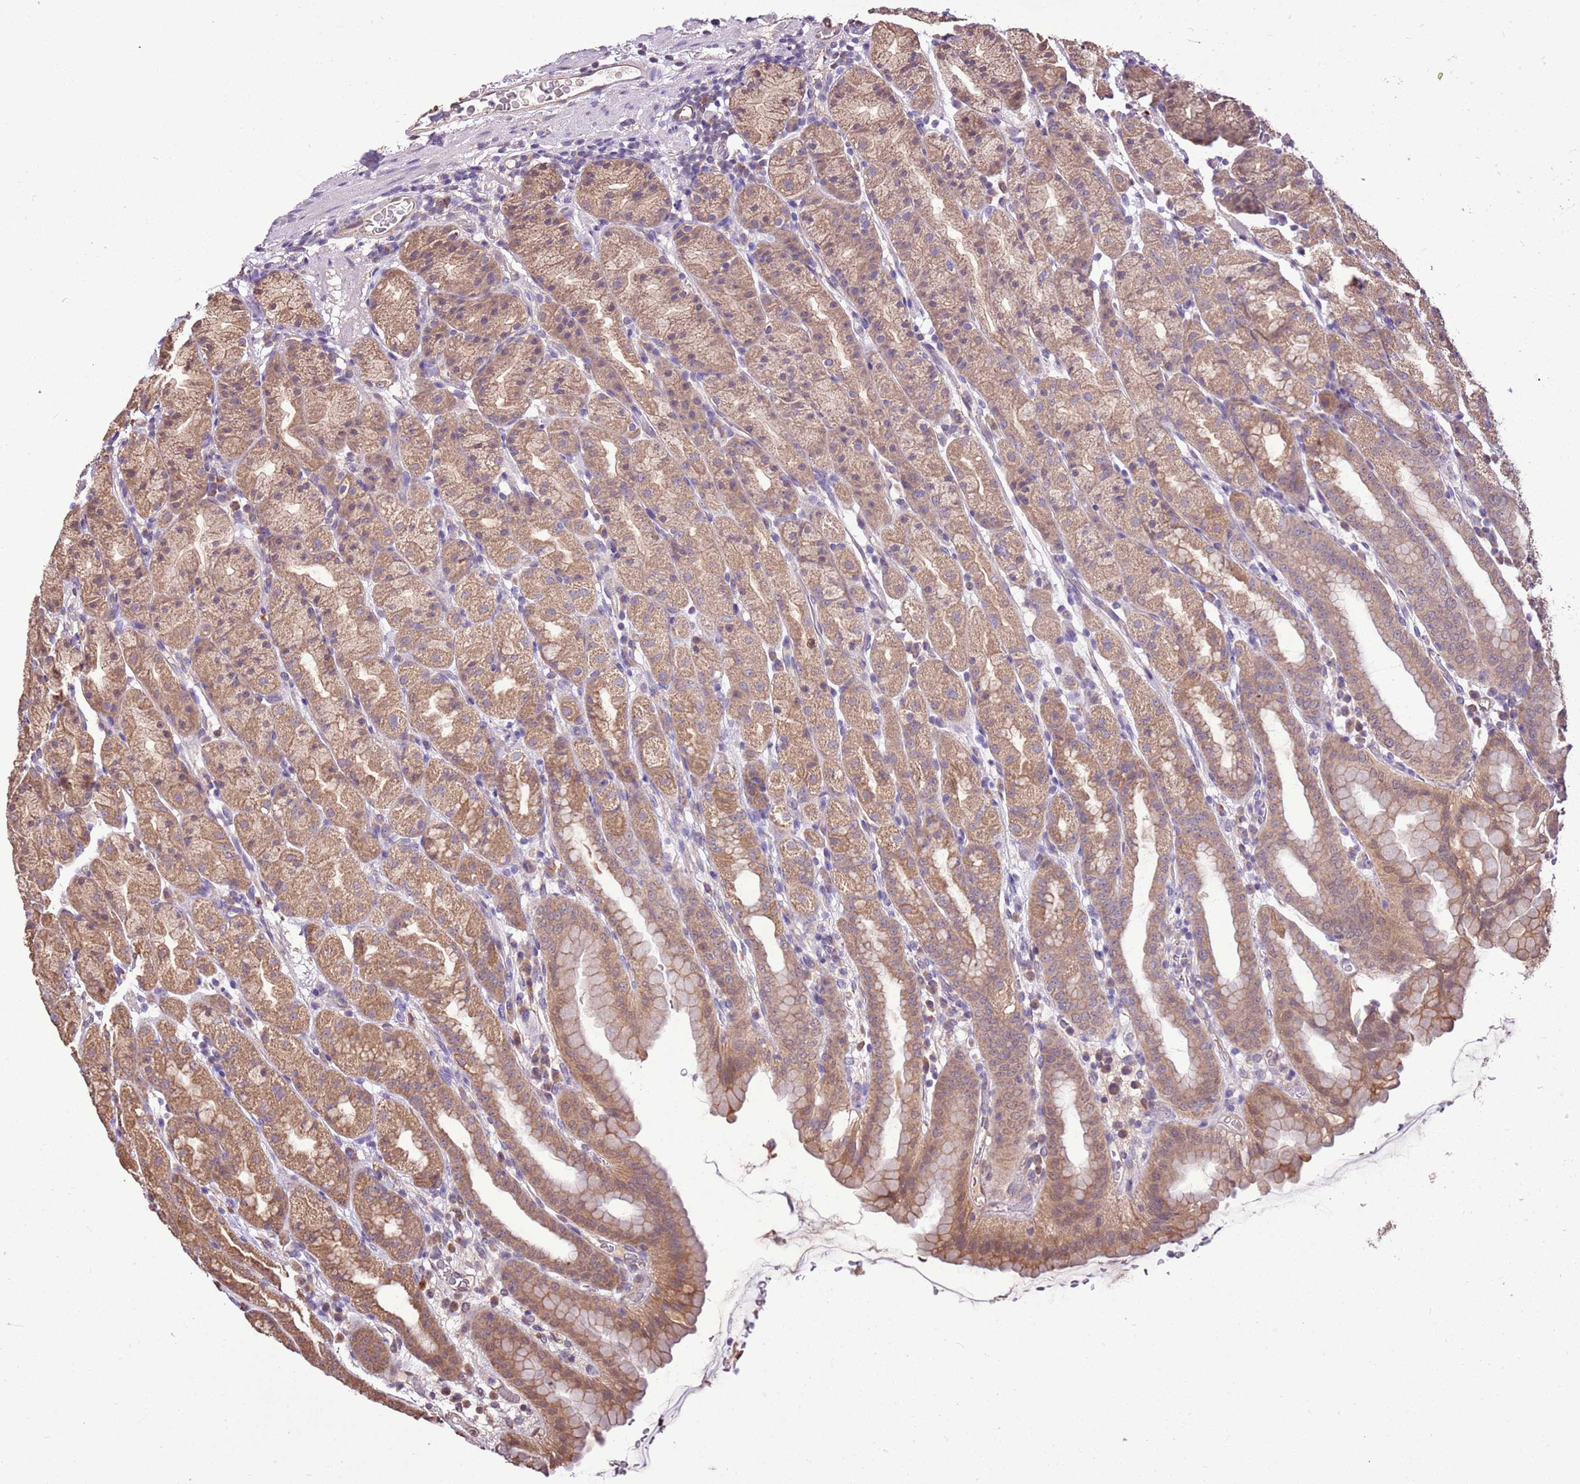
{"staining": {"intensity": "moderate", "quantity": ">75%", "location": "cytoplasmic/membranous"}, "tissue": "stomach", "cell_type": "Glandular cells", "image_type": "normal", "snomed": [{"axis": "morphology", "description": "Normal tissue, NOS"}, {"axis": "topography", "description": "Stomach, upper"}], "caption": "A brown stain labels moderate cytoplasmic/membranous staining of a protein in glandular cells of normal stomach.", "gene": "BBS5", "patient": {"sex": "male", "age": 68}}